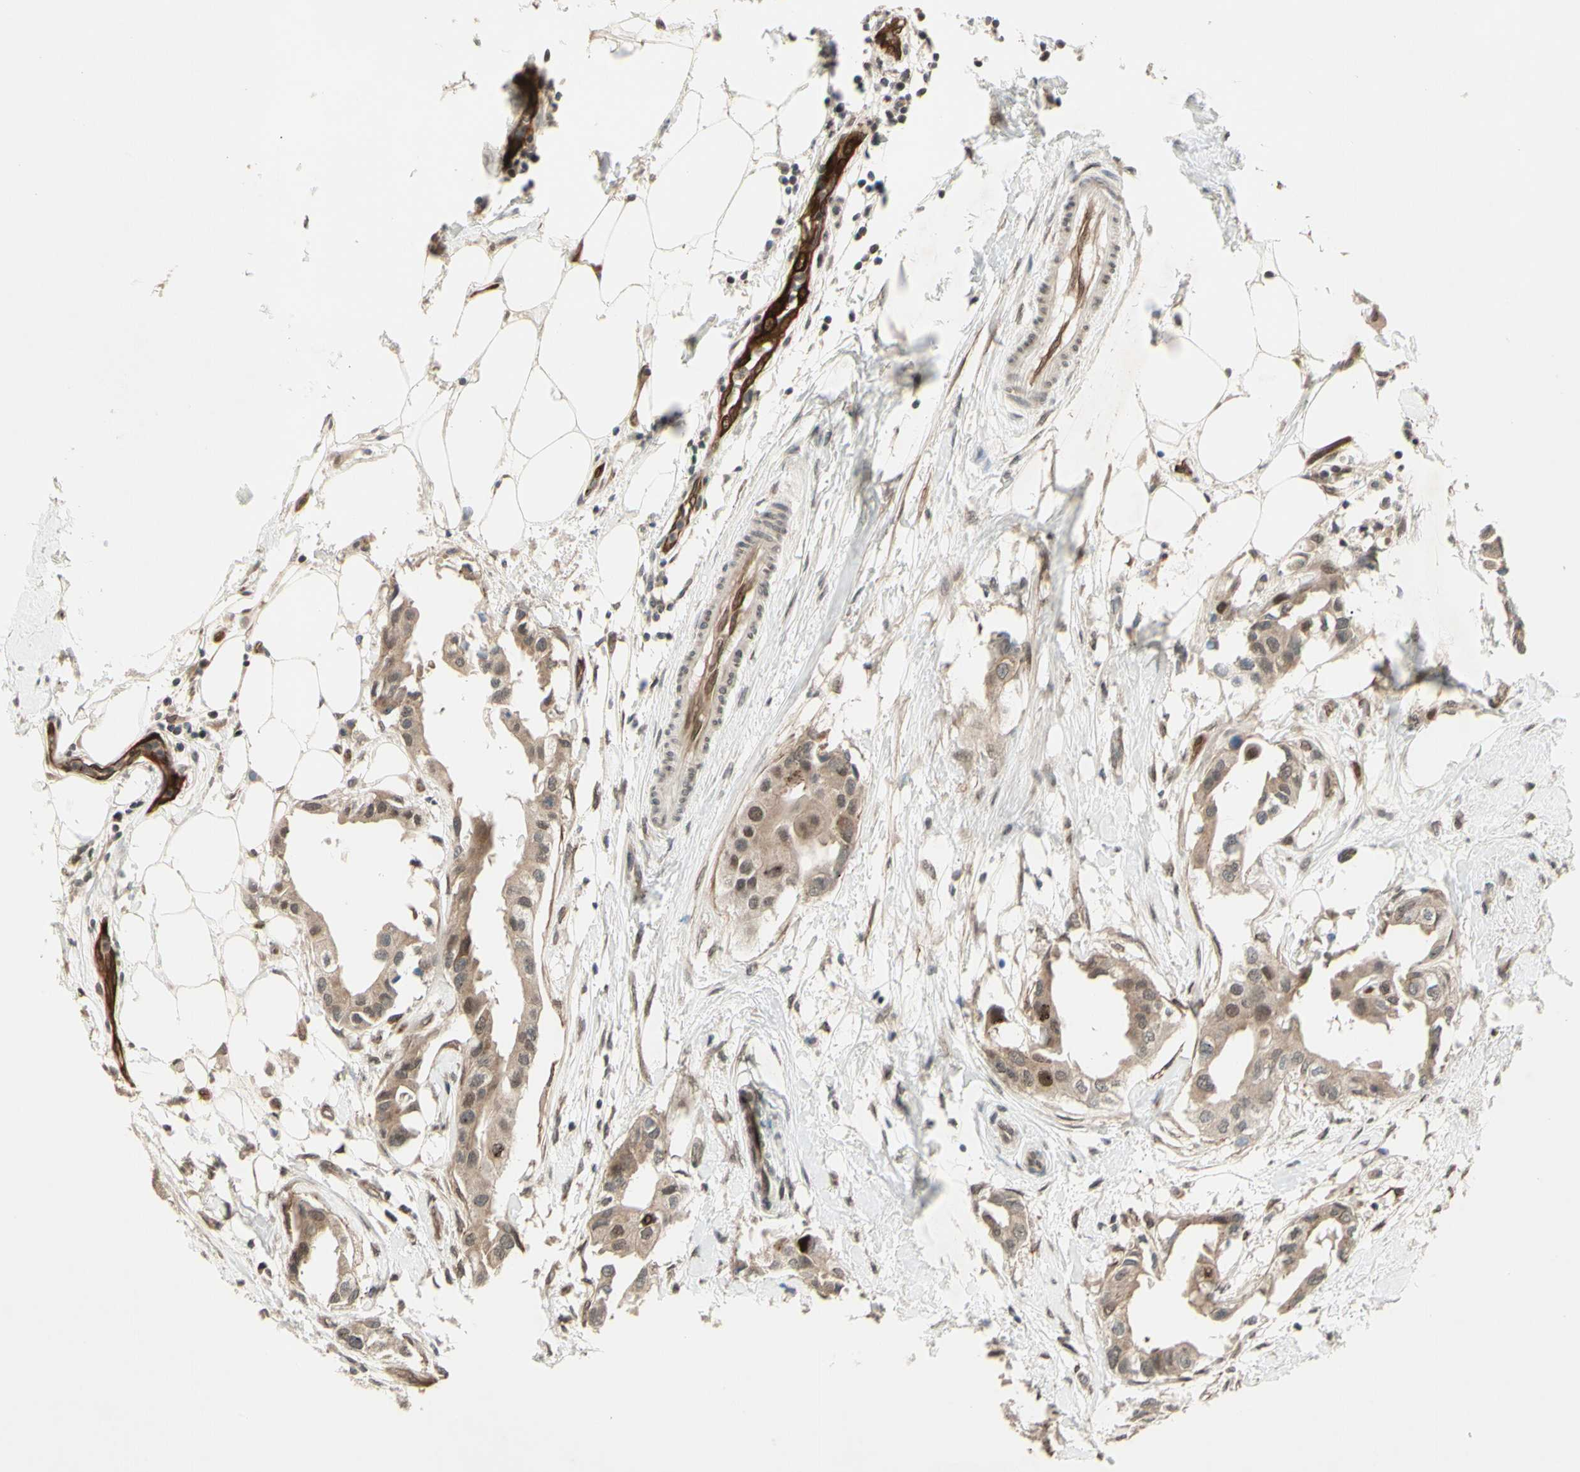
{"staining": {"intensity": "weak", "quantity": ">75%", "location": "cytoplasmic/membranous,nuclear"}, "tissue": "breast cancer", "cell_type": "Tumor cells", "image_type": "cancer", "snomed": [{"axis": "morphology", "description": "Duct carcinoma"}, {"axis": "topography", "description": "Breast"}], "caption": "Immunohistochemical staining of breast cancer demonstrates weak cytoplasmic/membranous and nuclear protein expression in about >75% of tumor cells.", "gene": "MLF2", "patient": {"sex": "female", "age": 40}}